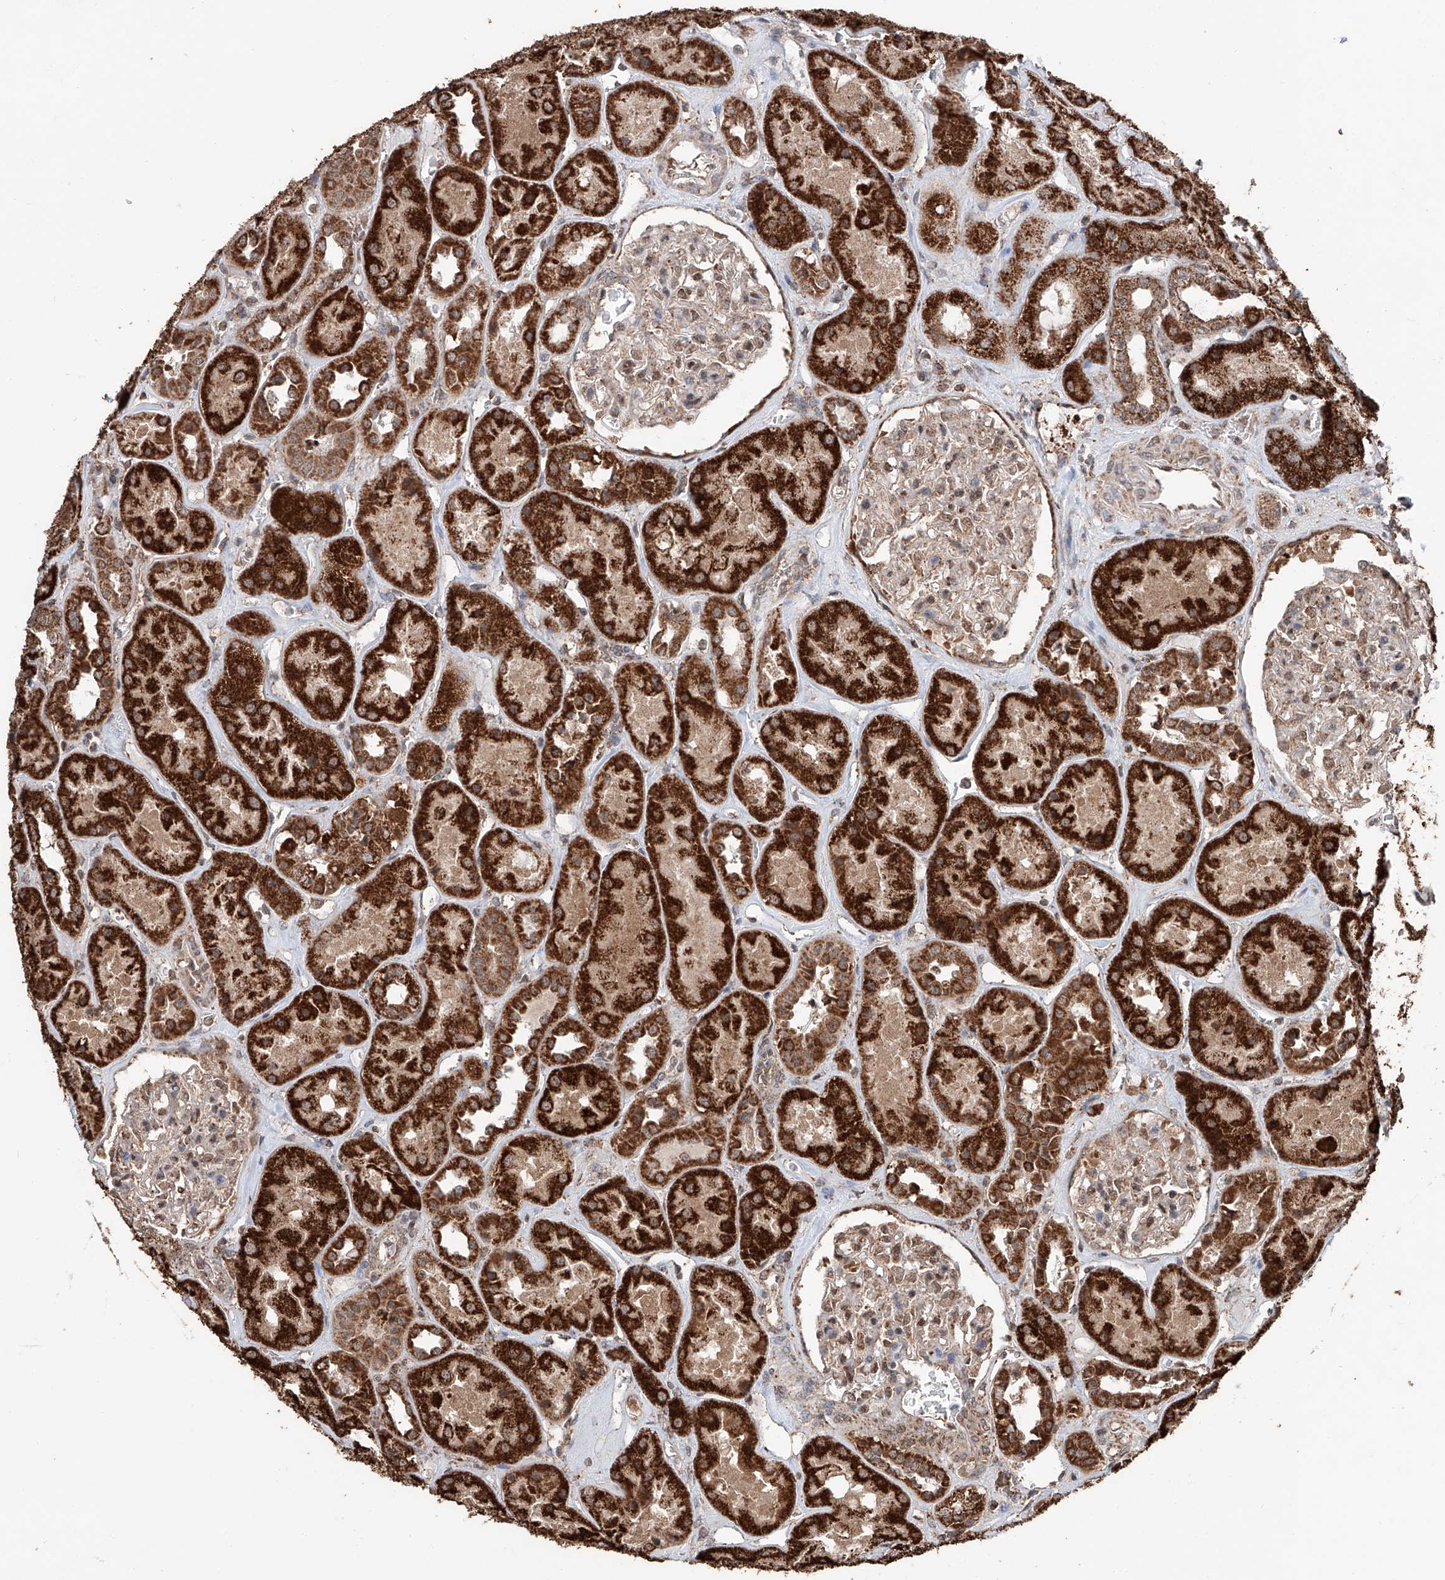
{"staining": {"intensity": "moderate", "quantity": "<25%", "location": "cytoplasmic/membranous,nuclear"}, "tissue": "kidney", "cell_type": "Cells in glomeruli", "image_type": "normal", "snomed": [{"axis": "morphology", "description": "Normal tissue, NOS"}, {"axis": "topography", "description": "Kidney"}], "caption": "Protein staining exhibits moderate cytoplasmic/membranous,nuclear positivity in approximately <25% of cells in glomeruli in unremarkable kidney.", "gene": "ZNF445", "patient": {"sex": "male", "age": 70}}